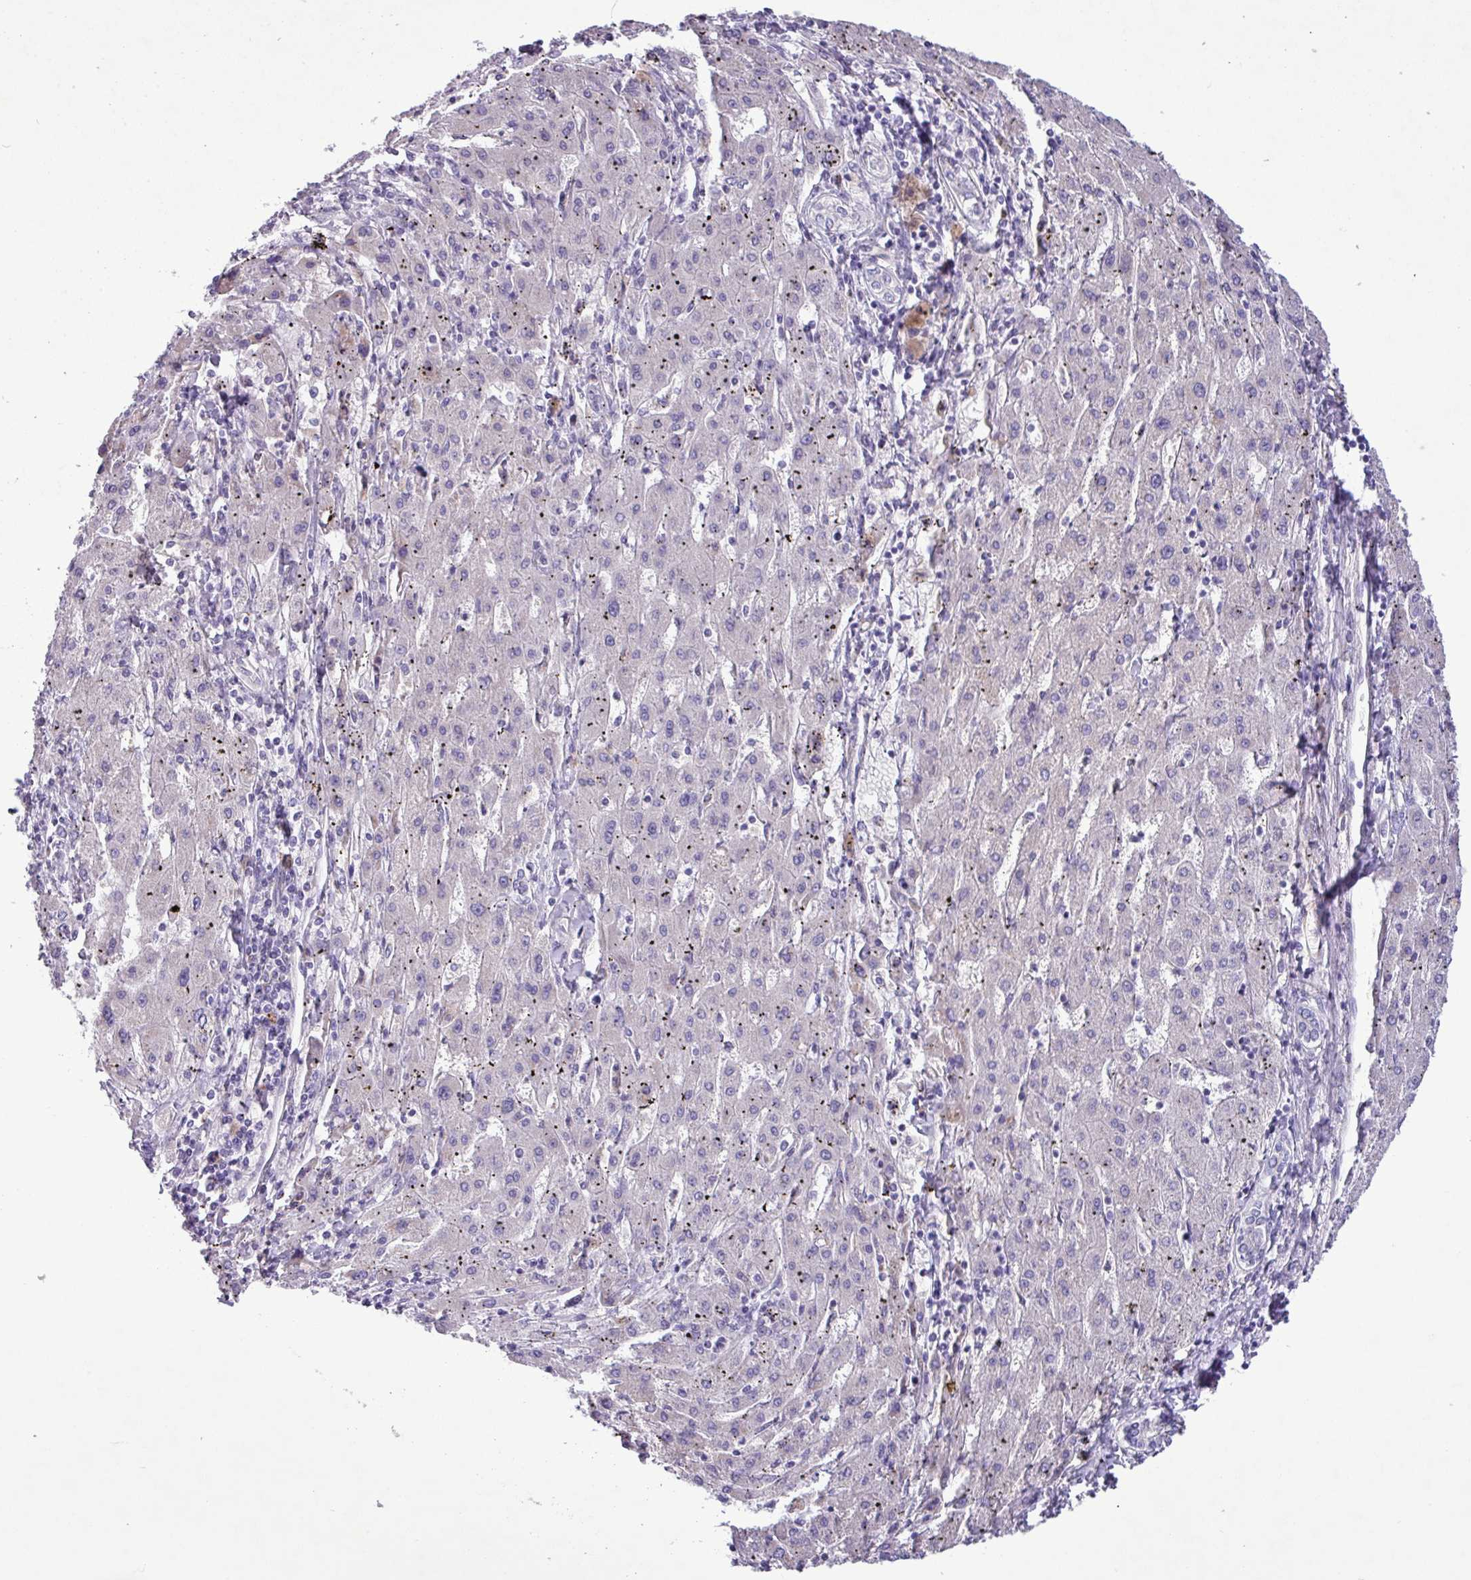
{"staining": {"intensity": "negative", "quantity": "none", "location": "none"}, "tissue": "liver cancer", "cell_type": "Tumor cells", "image_type": "cancer", "snomed": [{"axis": "morphology", "description": "Carcinoma, Hepatocellular, NOS"}, {"axis": "topography", "description": "Liver"}], "caption": "Tumor cells are negative for protein expression in human liver hepatocellular carcinoma.", "gene": "CD248", "patient": {"sex": "male", "age": 72}}